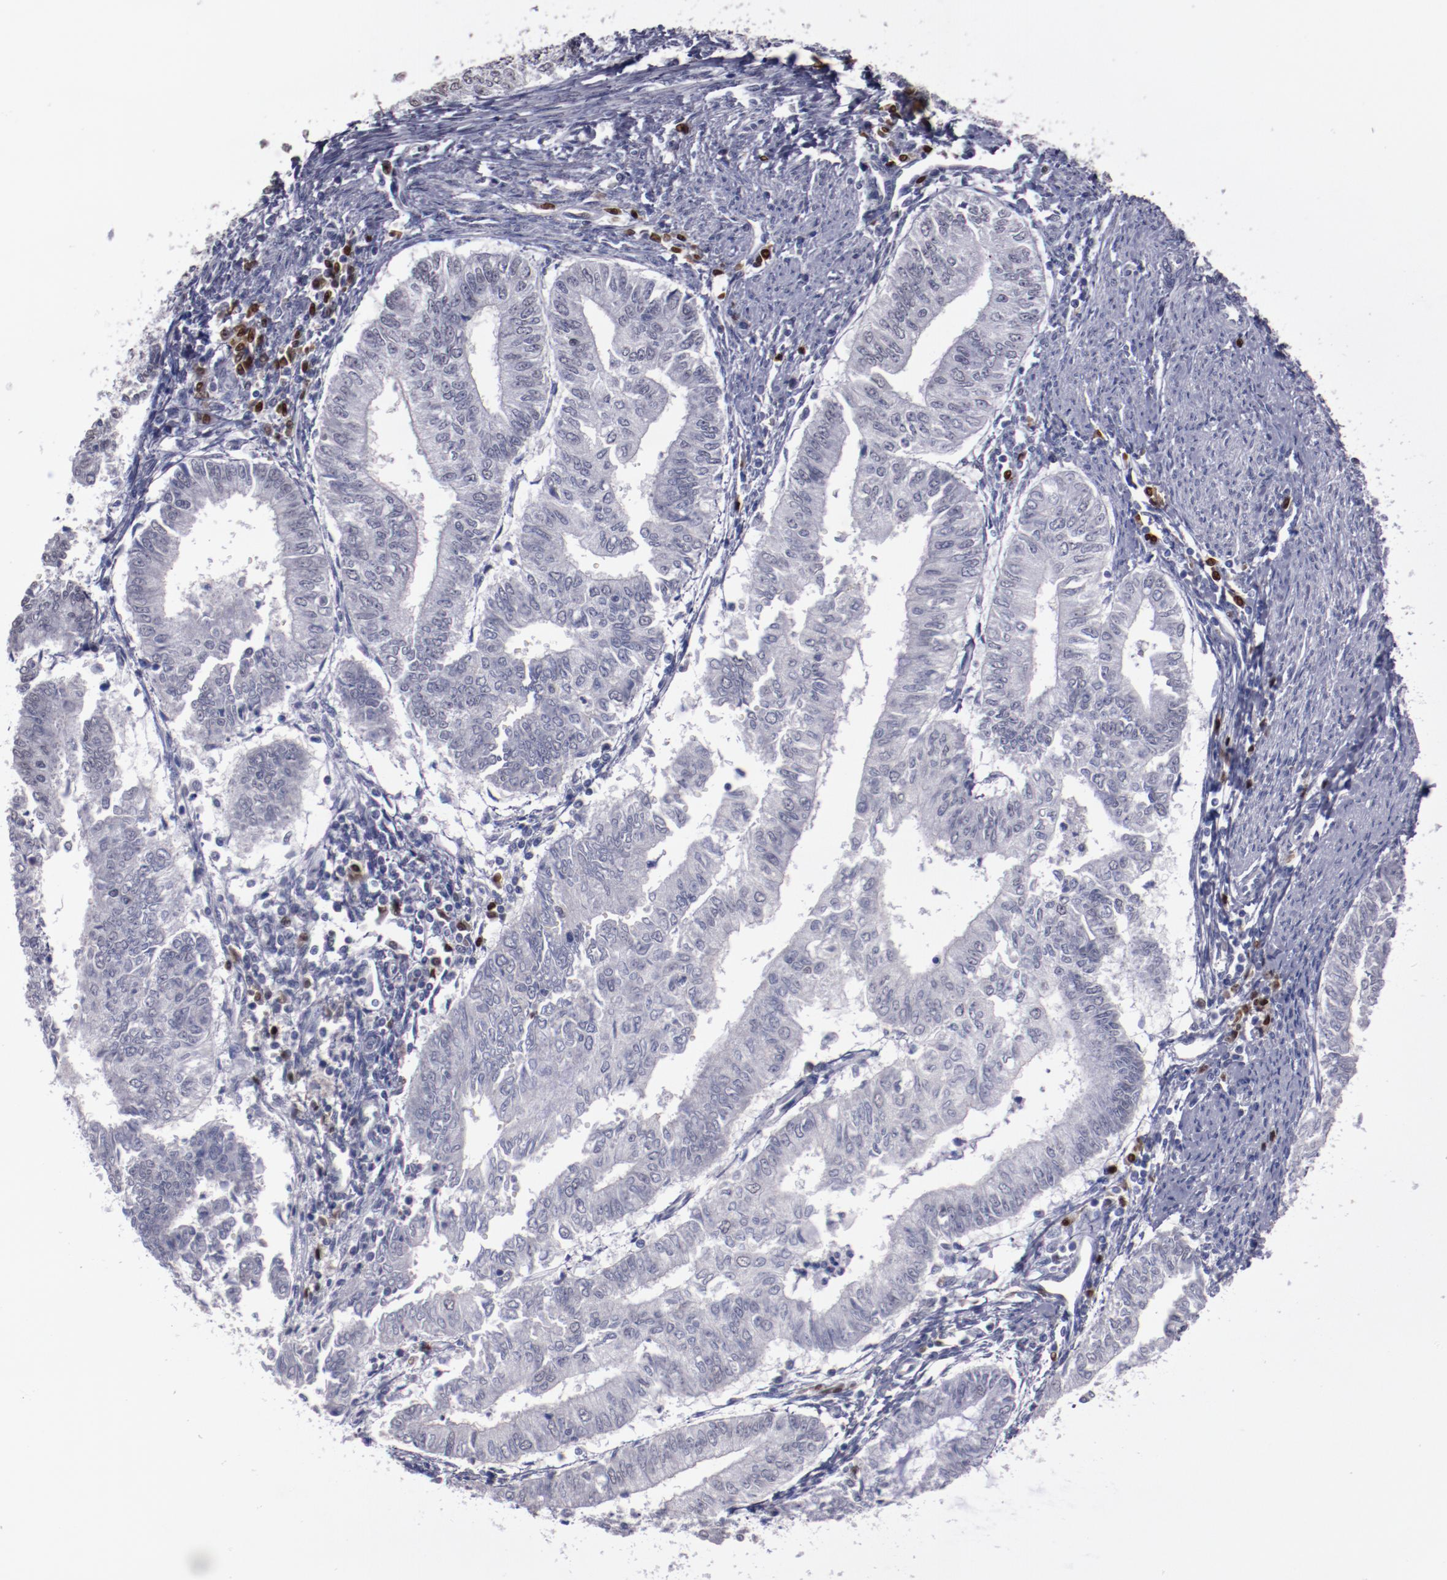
{"staining": {"intensity": "negative", "quantity": "none", "location": "none"}, "tissue": "endometrial cancer", "cell_type": "Tumor cells", "image_type": "cancer", "snomed": [{"axis": "morphology", "description": "Adenocarcinoma, NOS"}, {"axis": "topography", "description": "Endometrium"}], "caption": "There is no significant expression in tumor cells of adenocarcinoma (endometrial).", "gene": "IRF4", "patient": {"sex": "female", "age": 66}}